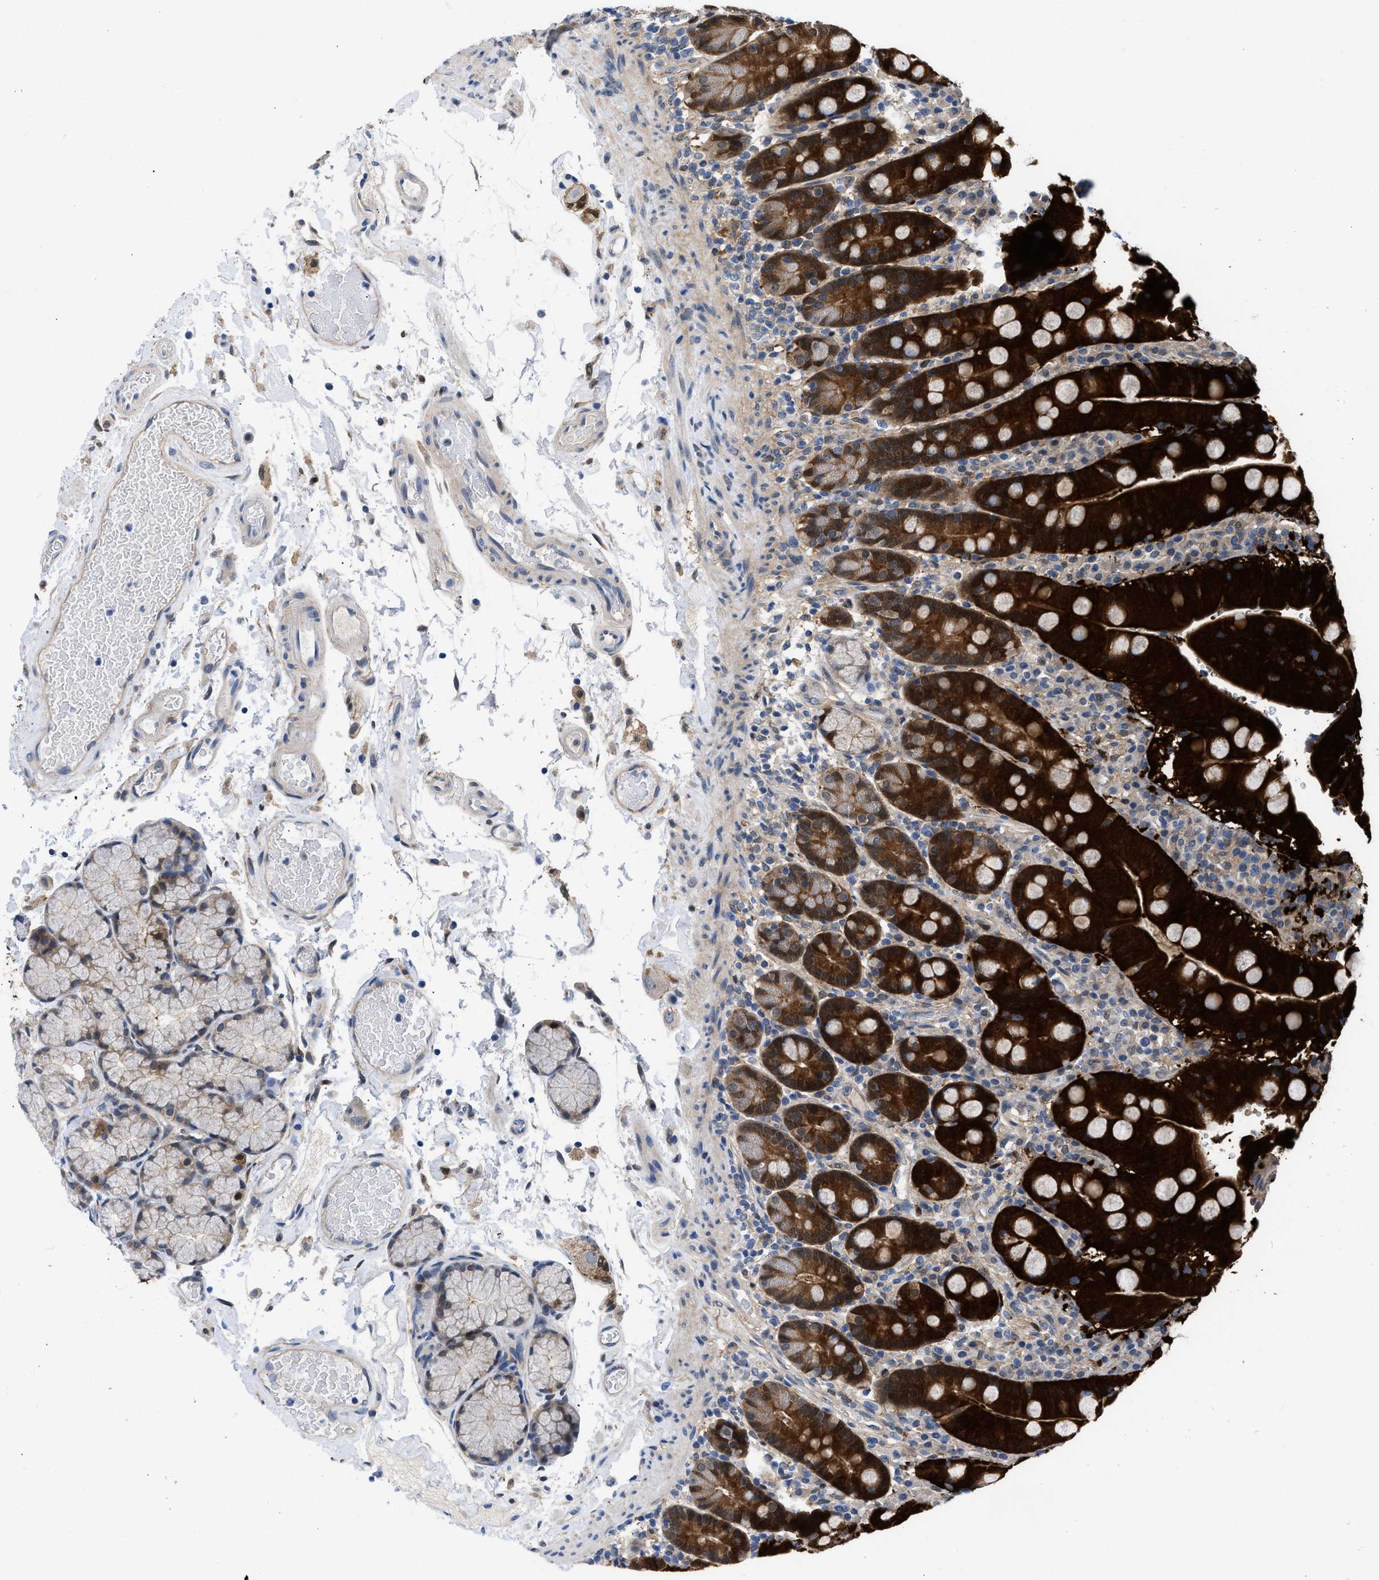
{"staining": {"intensity": "strong", "quantity": ">75%", "location": "cytoplasmic/membranous"}, "tissue": "duodenum", "cell_type": "Glandular cells", "image_type": "normal", "snomed": [{"axis": "morphology", "description": "Normal tissue, NOS"}, {"axis": "topography", "description": "Small intestine, NOS"}], "caption": "This histopathology image shows immunohistochemistry staining of unremarkable duodenum, with high strong cytoplasmic/membranous positivity in approximately >75% of glandular cells.", "gene": "CBR1", "patient": {"sex": "female", "age": 71}}